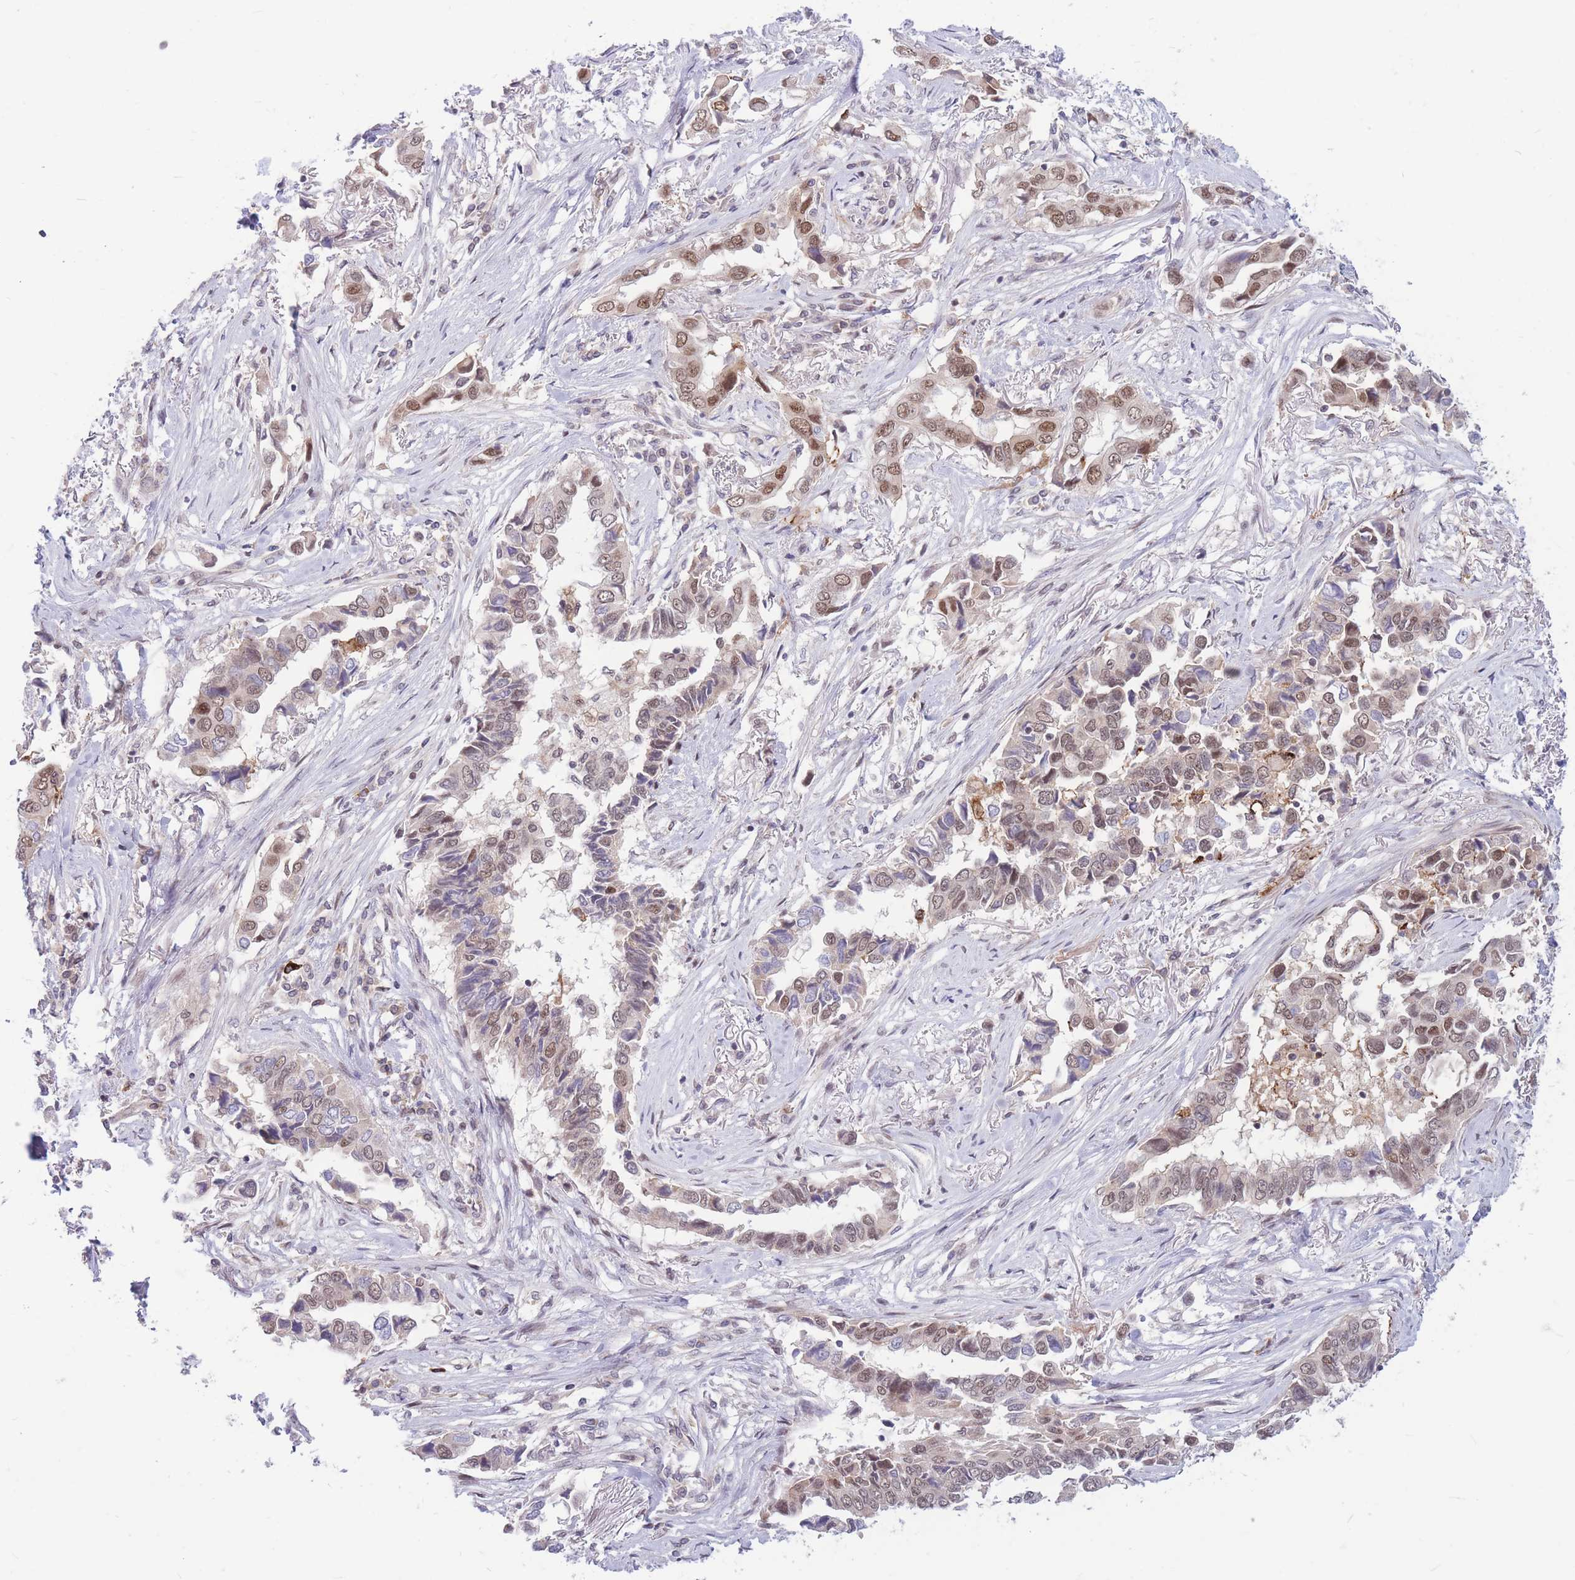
{"staining": {"intensity": "moderate", "quantity": ">75%", "location": "nuclear"}, "tissue": "lung cancer", "cell_type": "Tumor cells", "image_type": "cancer", "snomed": [{"axis": "morphology", "description": "Adenocarcinoma, NOS"}, {"axis": "topography", "description": "Lung"}], "caption": "Protein expression analysis of human lung cancer (adenocarcinoma) reveals moderate nuclear staining in about >75% of tumor cells. (Brightfield microscopy of DAB IHC at high magnification).", "gene": "TCF20", "patient": {"sex": "female", "age": 76}}